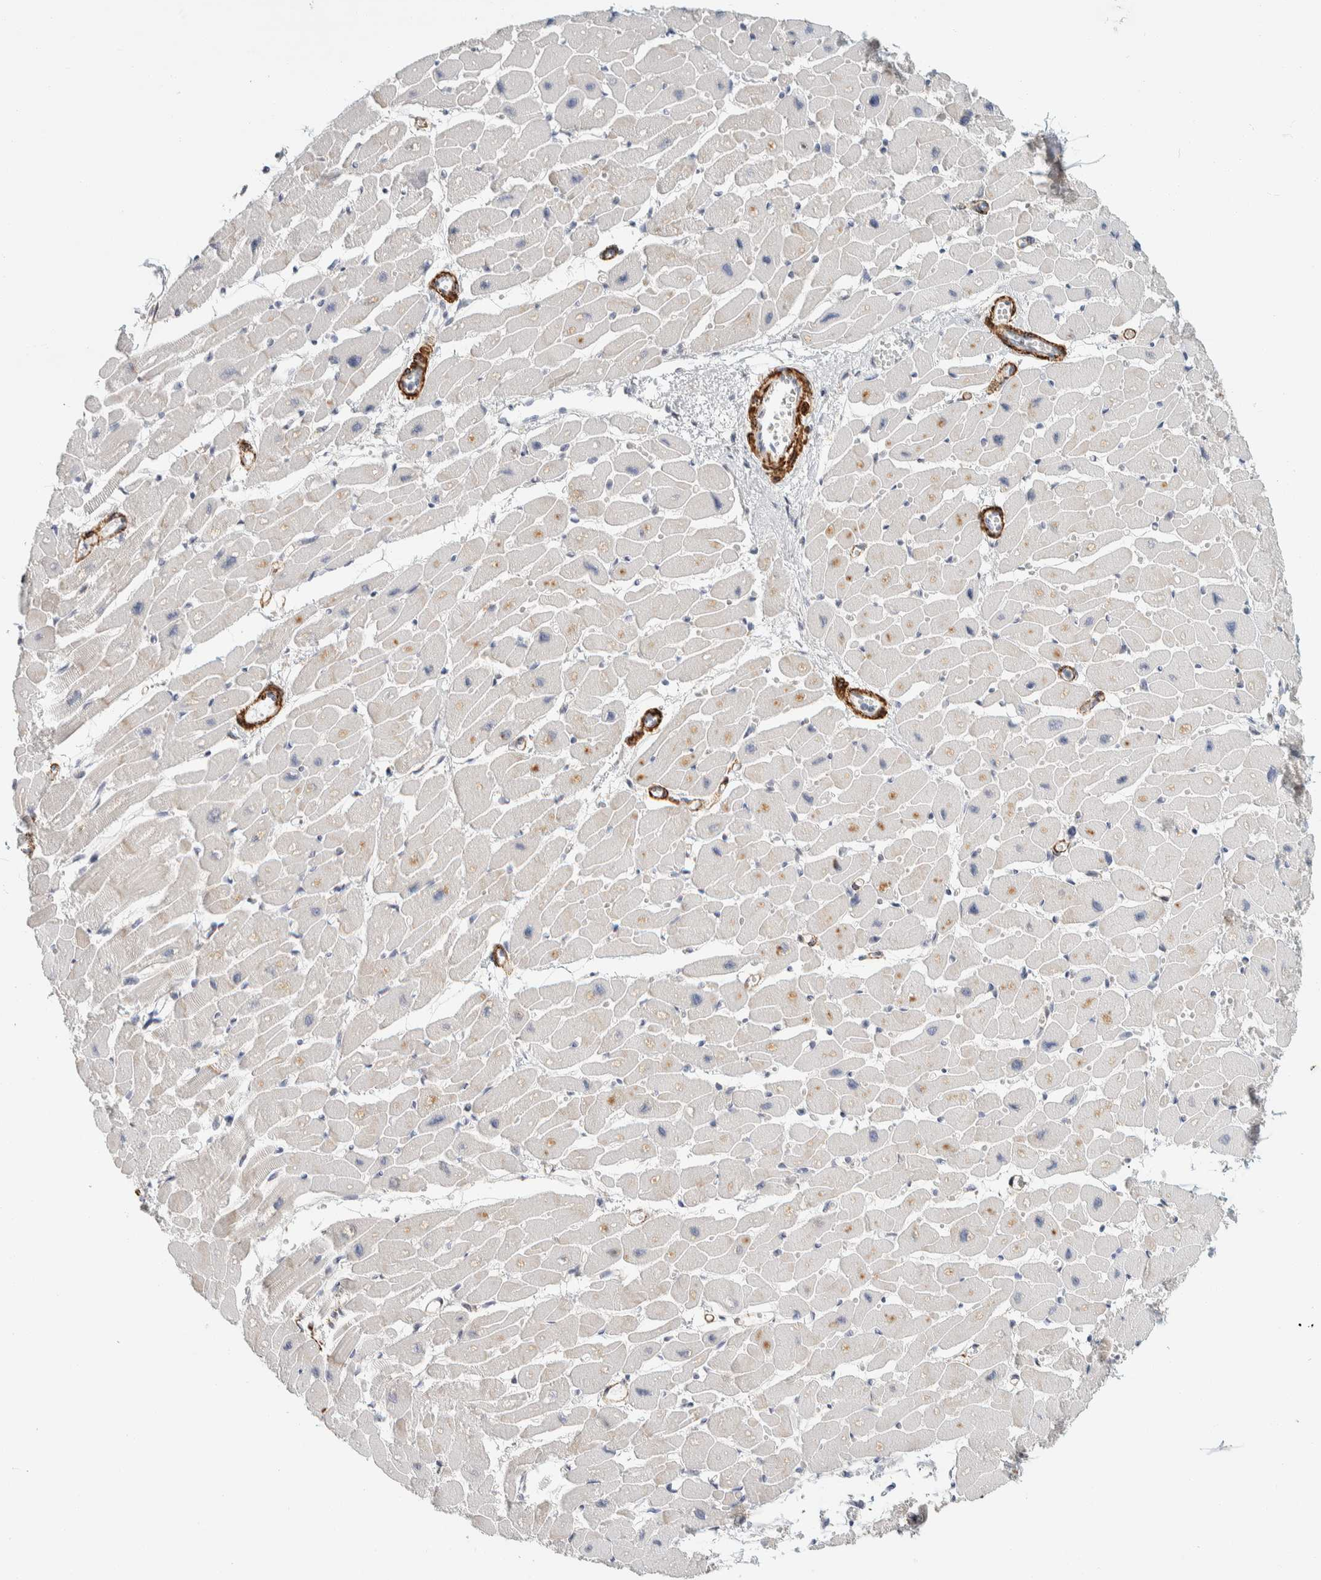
{"staining": {"intensity": "weak", "quantity": "<25%", "location": "cytoplasmic/membranous"}, "tissue": "heart muscle", "cell_type": "Cardiomyocytes", "image_type": "normal", "snomed": [{"axis": "morphology", "description": "Normal tissue, NOS"}, {"axis": "topography", "description": "Heart"}], "caption": "The photomicrograph shows no staining of cardiomyocytes in benign heart muscle. (Brightfield microscopy of DAB immunohistochemistry at high magnification).", "gene": "CDR2", "patient": {"sex": "female", "age": 54}}